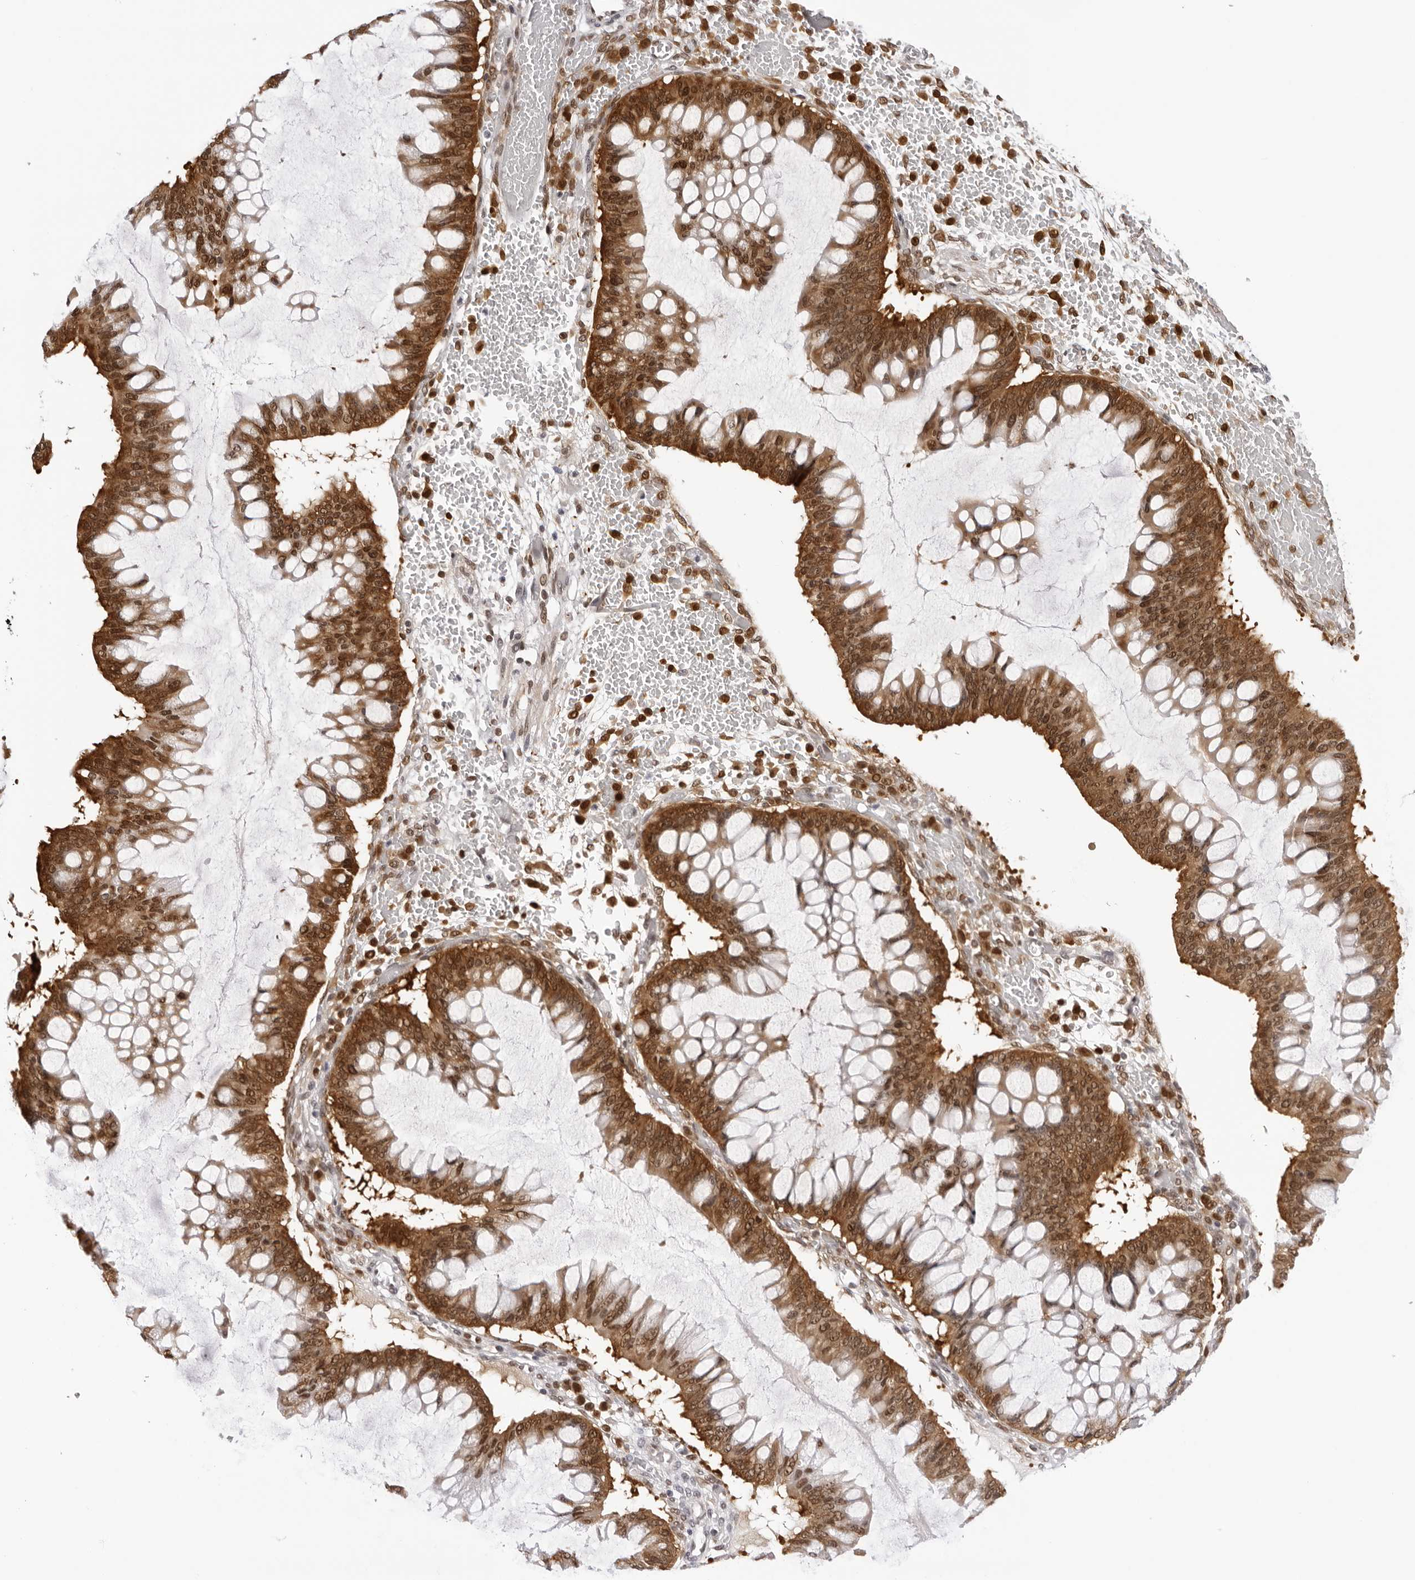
{"staining": {"intensity": "moderate", "quantity": ">75%", "location": "cytoplasmic/membranous,nuclear"}, "tissue": "ovarian cancer", "cell_type": "Tumor cells", "image_type": "cancer", "snomed": [{"axis": "morphology", "description": "Cystadenocarcinoma, mucinous, NOS"}, {"axis": "topography", "description": "Ovary"}], "caption": "Immunohistochemistry (IHC) image of mucinous cystadenocarcinoma (ovarian) stained for a protein (brown), which displays medium levels of moderate cytoplasmic/membranous and nuclear expression in about >75% of tumor cells.", "gene": "WDR77", "patient": {"sex": "female", "age": 73}}